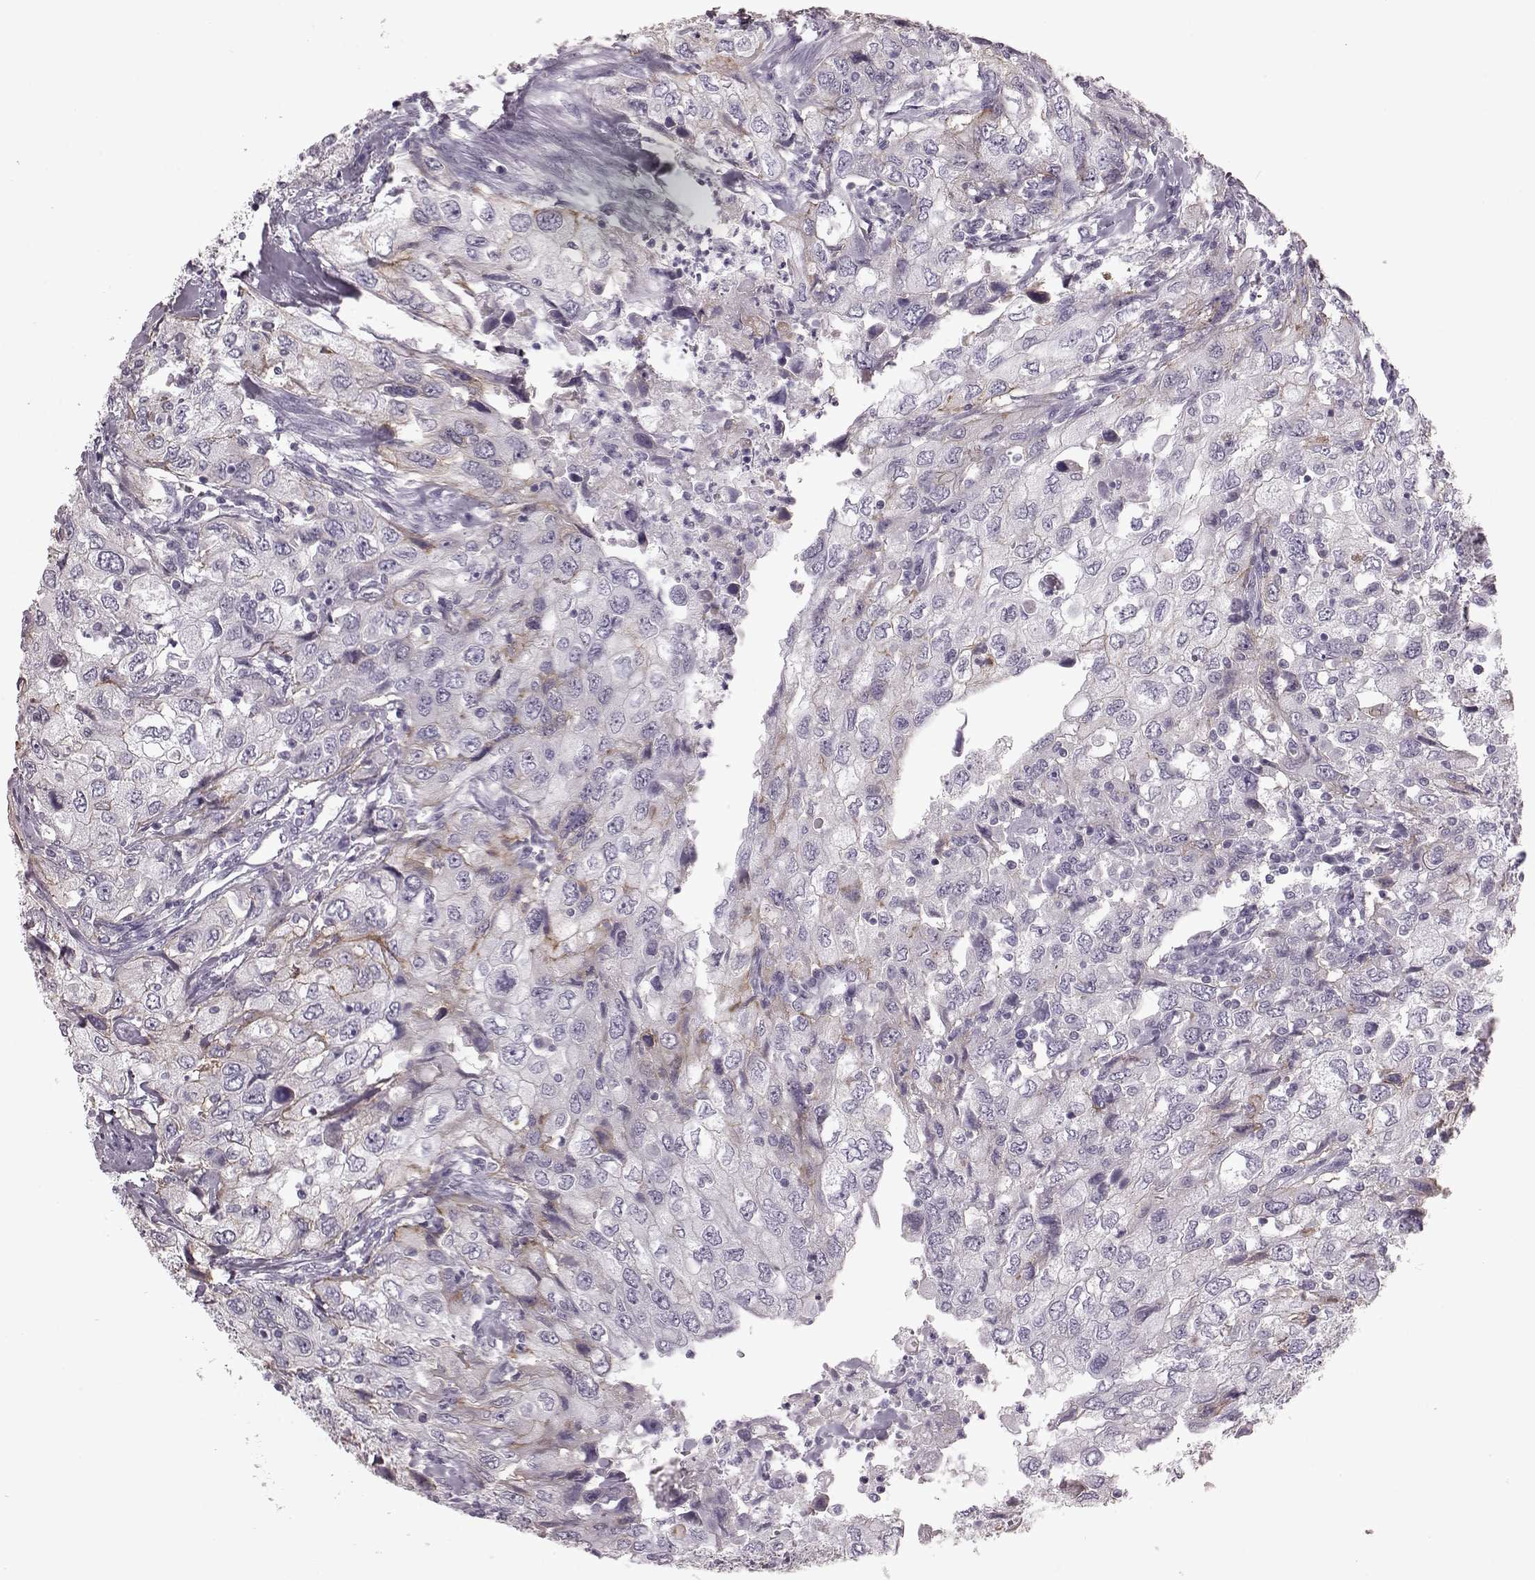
{"staining": {"intensity": "negative", "quantity": "none", "location": "none"}, "tissue": "urothelial cancer", "cell_type": "Tumor cells", "image_type": "cancer", "snomed": [{"axis": "morphology", "description": "Urothelial carcinoma, High grade"}, {"axis": "topography", "description": "Urinary bladder"}], "caption": "Tumor cells are negative for brown protein staining in high-grade urothelial carcinoma.", "gene": "CRYBA2", "patient": {"sex": "male", "age": 76}}